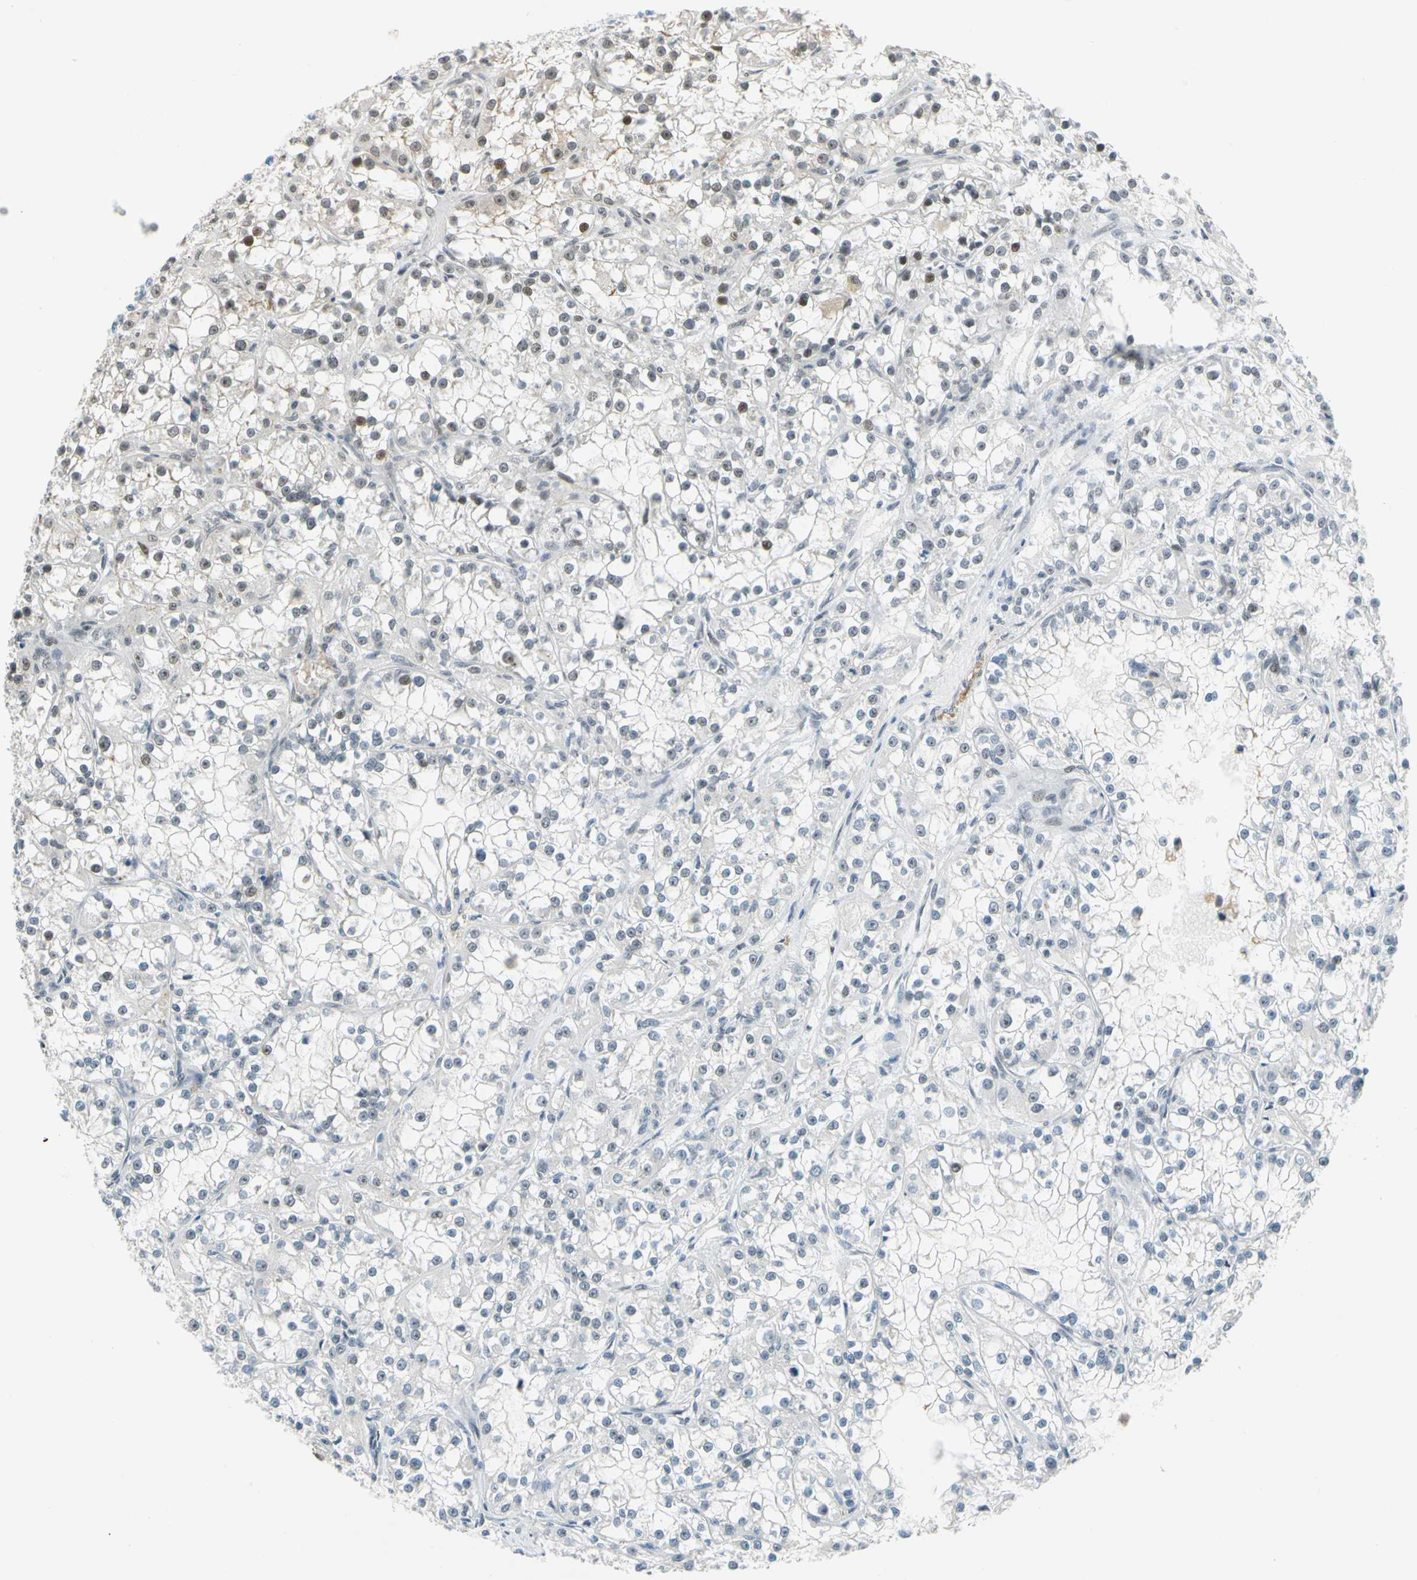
{"staining": {"intensity": "weak", "quantity": "<25%", "location": "cytoplasmic/membranous,nuclear"}, "tissue": "renal cancer", "cell_type": "Tumor cells", "image_type": "cancer", "snomed": [{"axis": "morphology", "description": "Adenocarcinoma, NOS"}, {"axis": "topography", "description": "Kidney"}], "caption": "This is a photomicrograph of immunohistochemistry (IHC) staining of renal cancer (adenocarcinoma), which shows no staining in tumor cells.", "gene": "POGZ", "patient": {"sex": "female", "age": 52}}